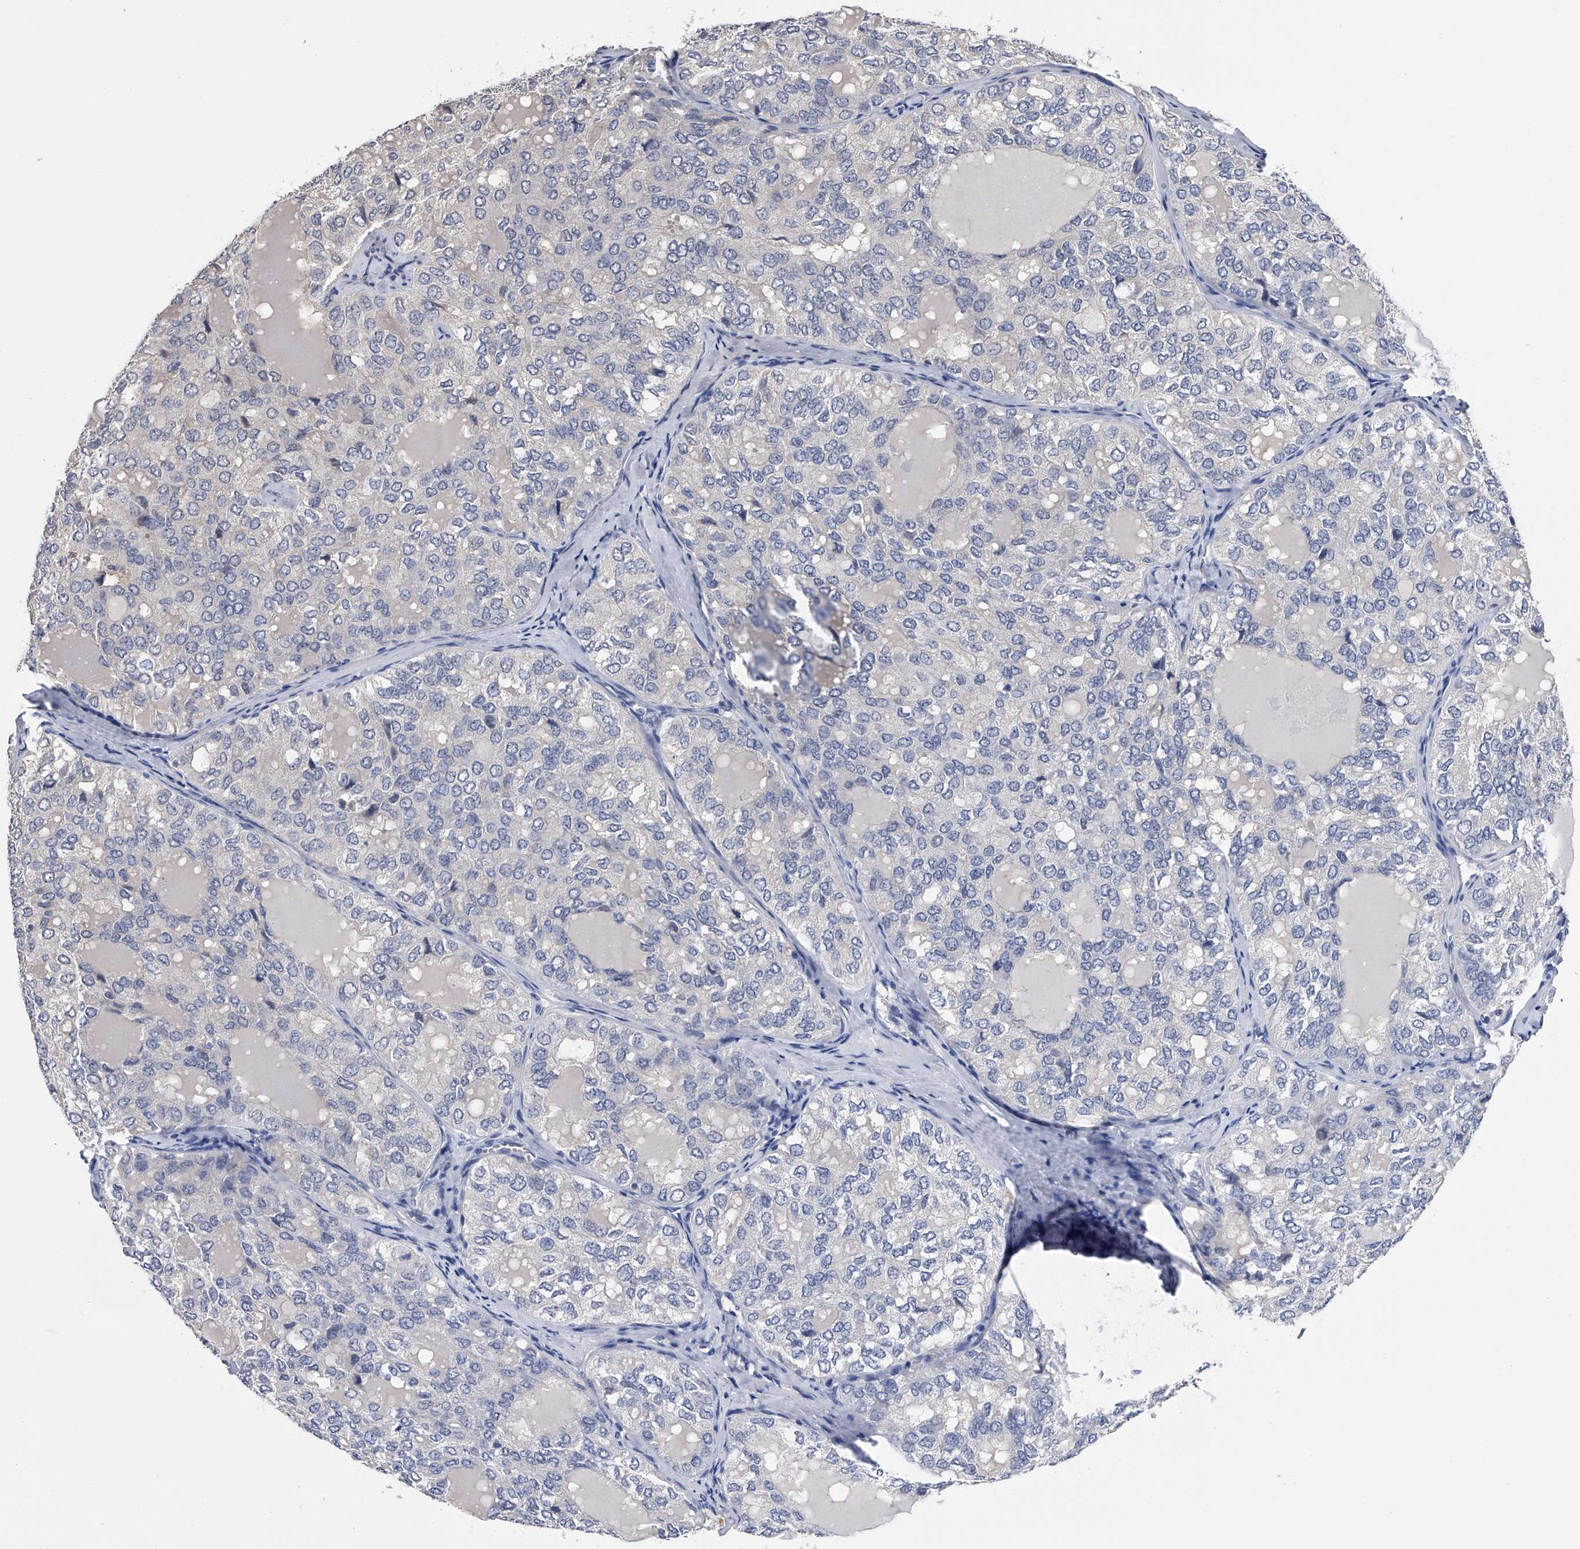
{"staining": {"intensity": "negative", "quantity": "none", "location": "none"}, "tissue": "thyroid cancer", "cell_type": "Tumor cells", "image_type": "cancer", "snomed": [{"axis": "morphology", "description": "Follicular adenoma carcinoma, NOS"}, {"axis": "topography", "description": "Thyroid gland"}], "caption": "DAB immunohistochemical staining of human thyroid cancer (follicular adenoma carcinoma) reveals no significant expression in tumor cells. The staining is performed using DAB brown chromogen with nuclei counter-stained in using hematoxylin.", "gene": "EFCAB7", "patient": {"sex": "male", "age": 75}}